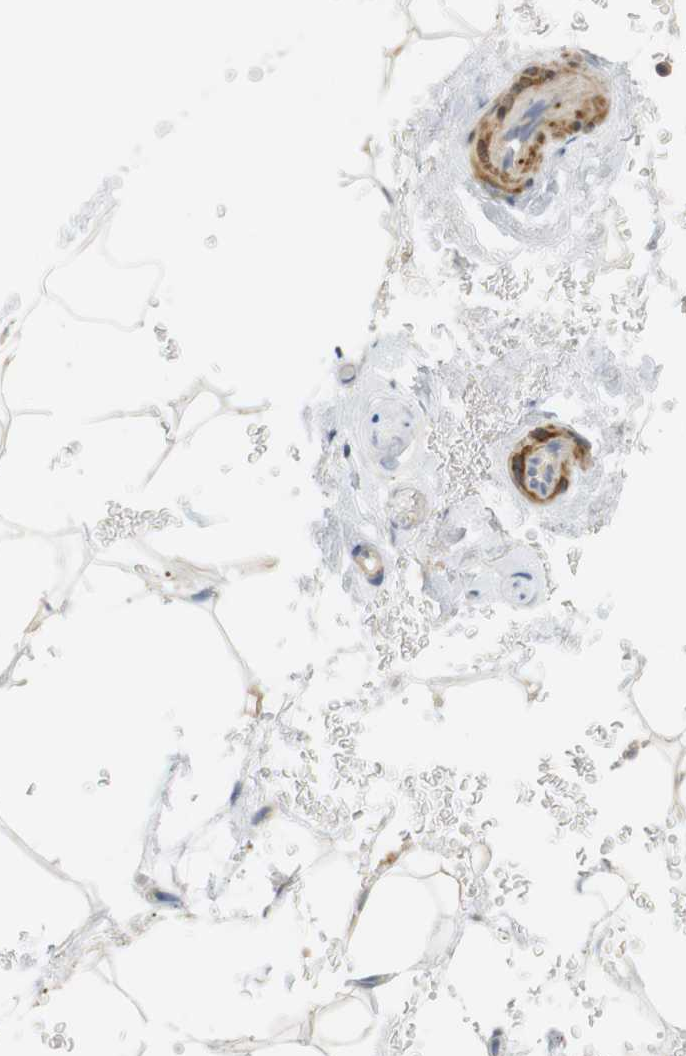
{"staining": {"intensity": "negative", "quantity": "none", "location": "none"}, "tissue": "adipose tissue", "cell_type": "Adipocytes", "image_type": "normal", "snomed": [{"axis": "morphology", "description": "Normal tissue, NOS"}, {"axis": "topography", "description": "Peripheral nerve tissue"}], "caption": "The IHC image has no significant staining in adipocytes of adipose tissue. Brightfield microscopy of immunohistochemistry (IHC) stained with DAB (brown) and hematoxylin (blue), captured at high magnification.", "gene": "PDE3A", "patient": {"sex": "male", "age": 70}}